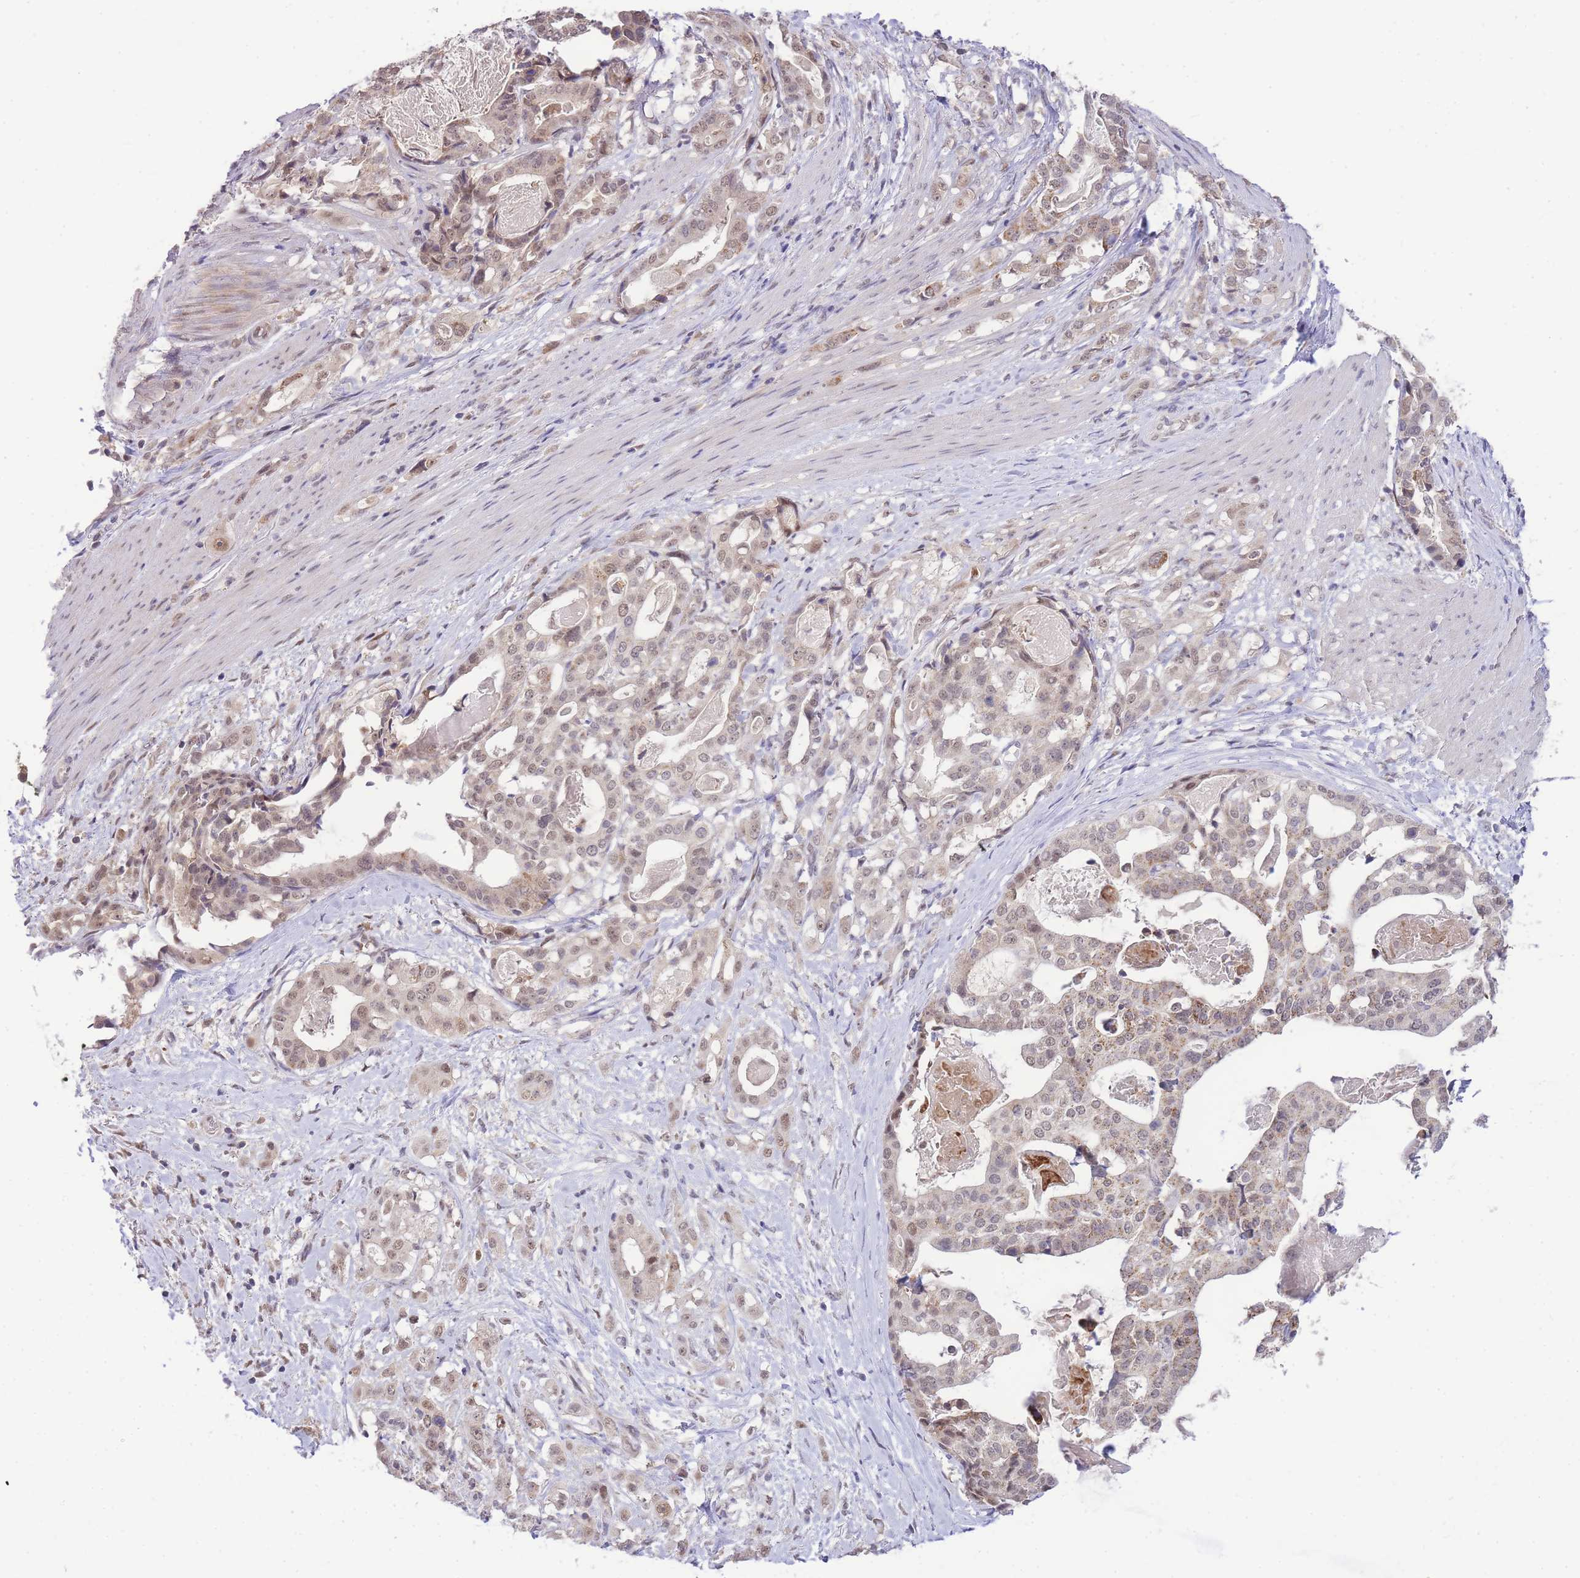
{"staining": {"intensity": "weak", "quantity": "25%-75%", "location": "cytoplasmic/membranous,nuclear"}, "tissue": "stomach cancer", "cell_type": "Tumor cells", "image_type": "cancer", "snomed": [{"axis": "morphology", "description": "Adenocarcinoma, NOS"}, {"axis": "topography", "description": "Stomach"}], "caption": "The photomicrograph exhibits a brown stain indicating the presence of a protein in the cytoplasmic/membranous and nuclear of tumor cells in stomach cancer.", "gene": "PUS10", "patient": {"sex": "male", "age": 48}}